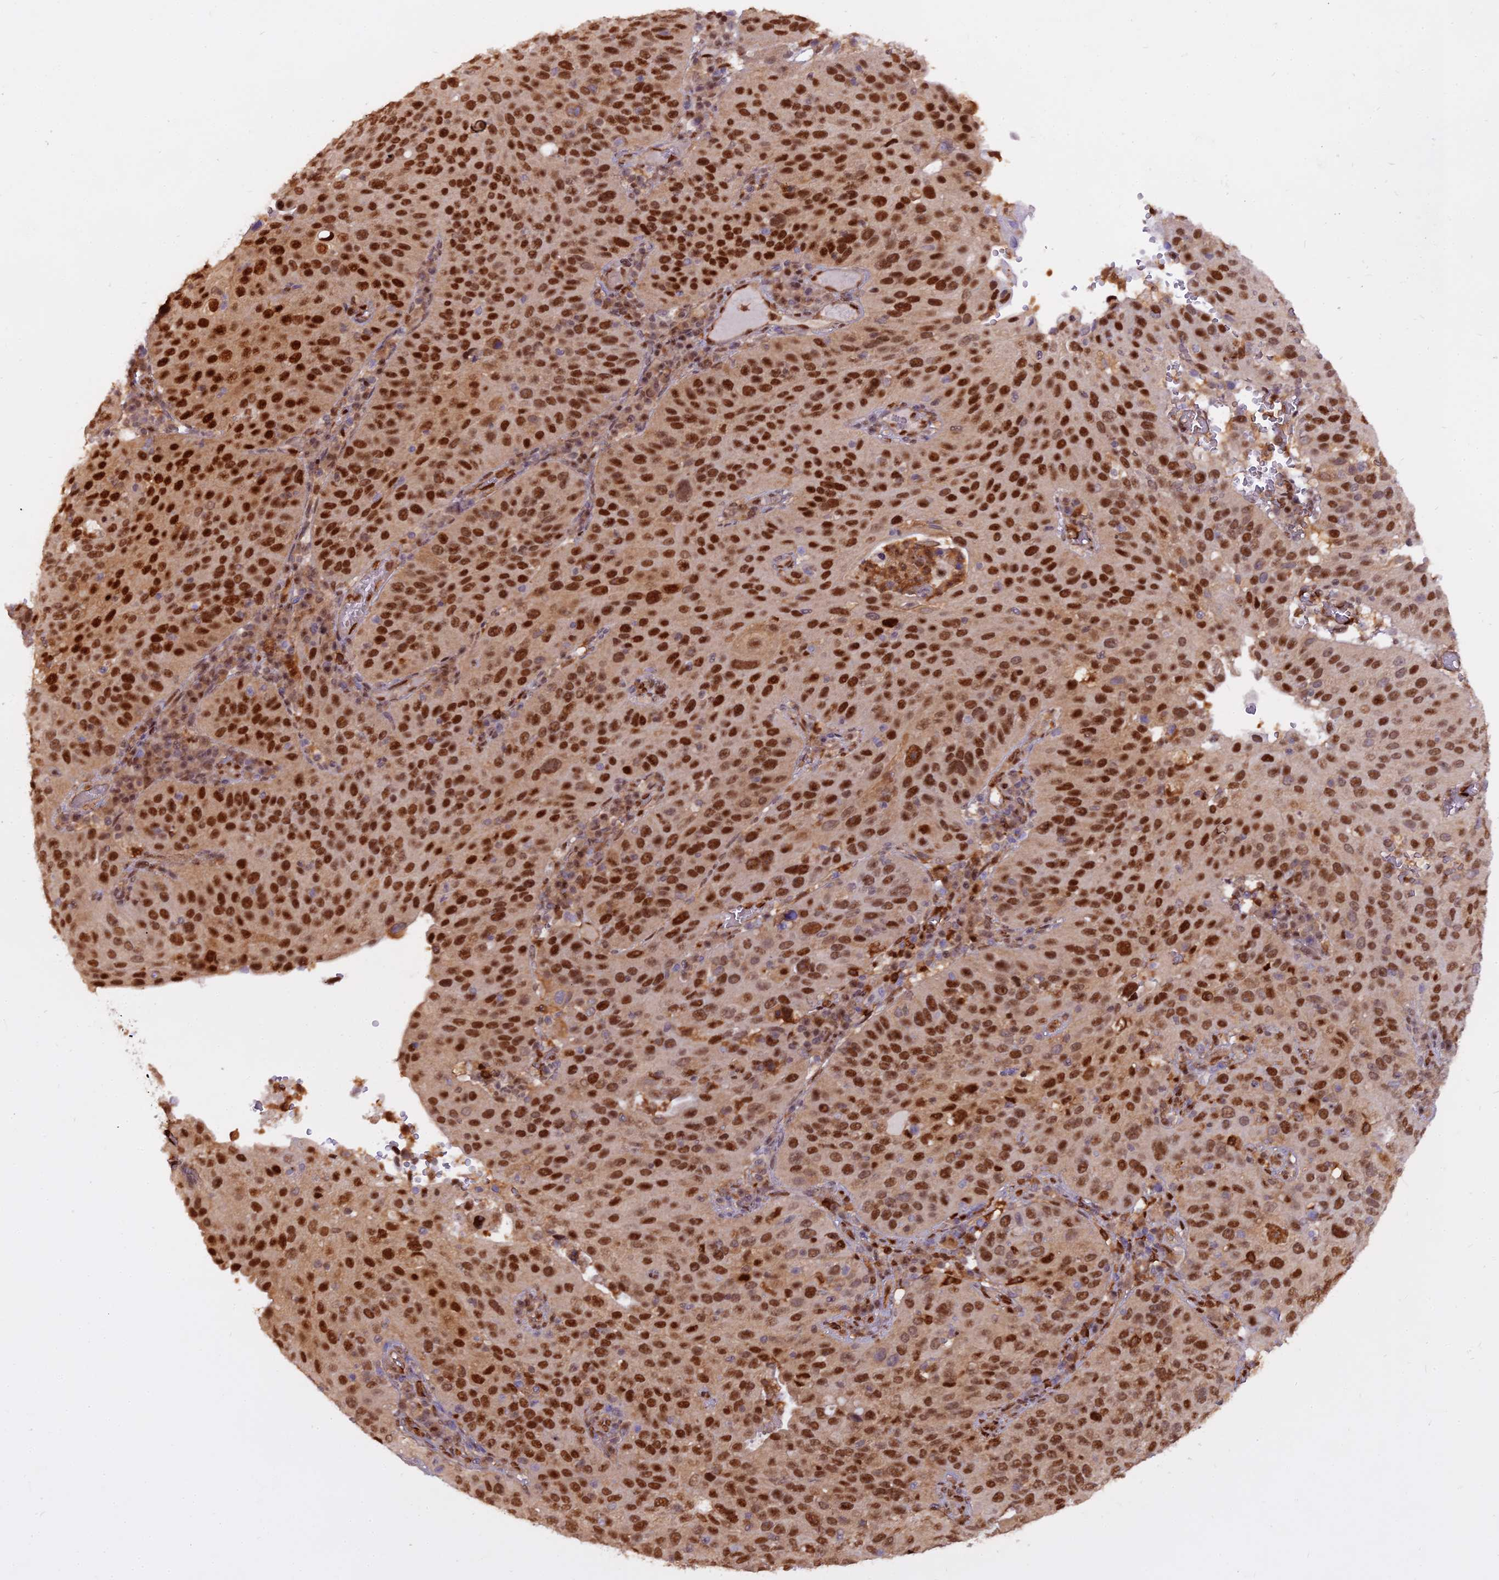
{"staining": {"intensity": "strong", "quantity": ">75%", "location": "nuclear"}, "tissue": "cervical cancer", "cell_type": "Tumor cells", "image_type": "cancer", "snomed": [{"axis": "morphology", "description": "Squamous cell carcinoma, NOS"}, {"axis": "topography", "description": "Cervix"}], "caption": "Strong nuclear staining is present in about >75% of tumor cells in cervical cancer (squamous cell carcinoma).", "gene": "NPEPL1", "patient": {"sex": "female", "age": 36}}